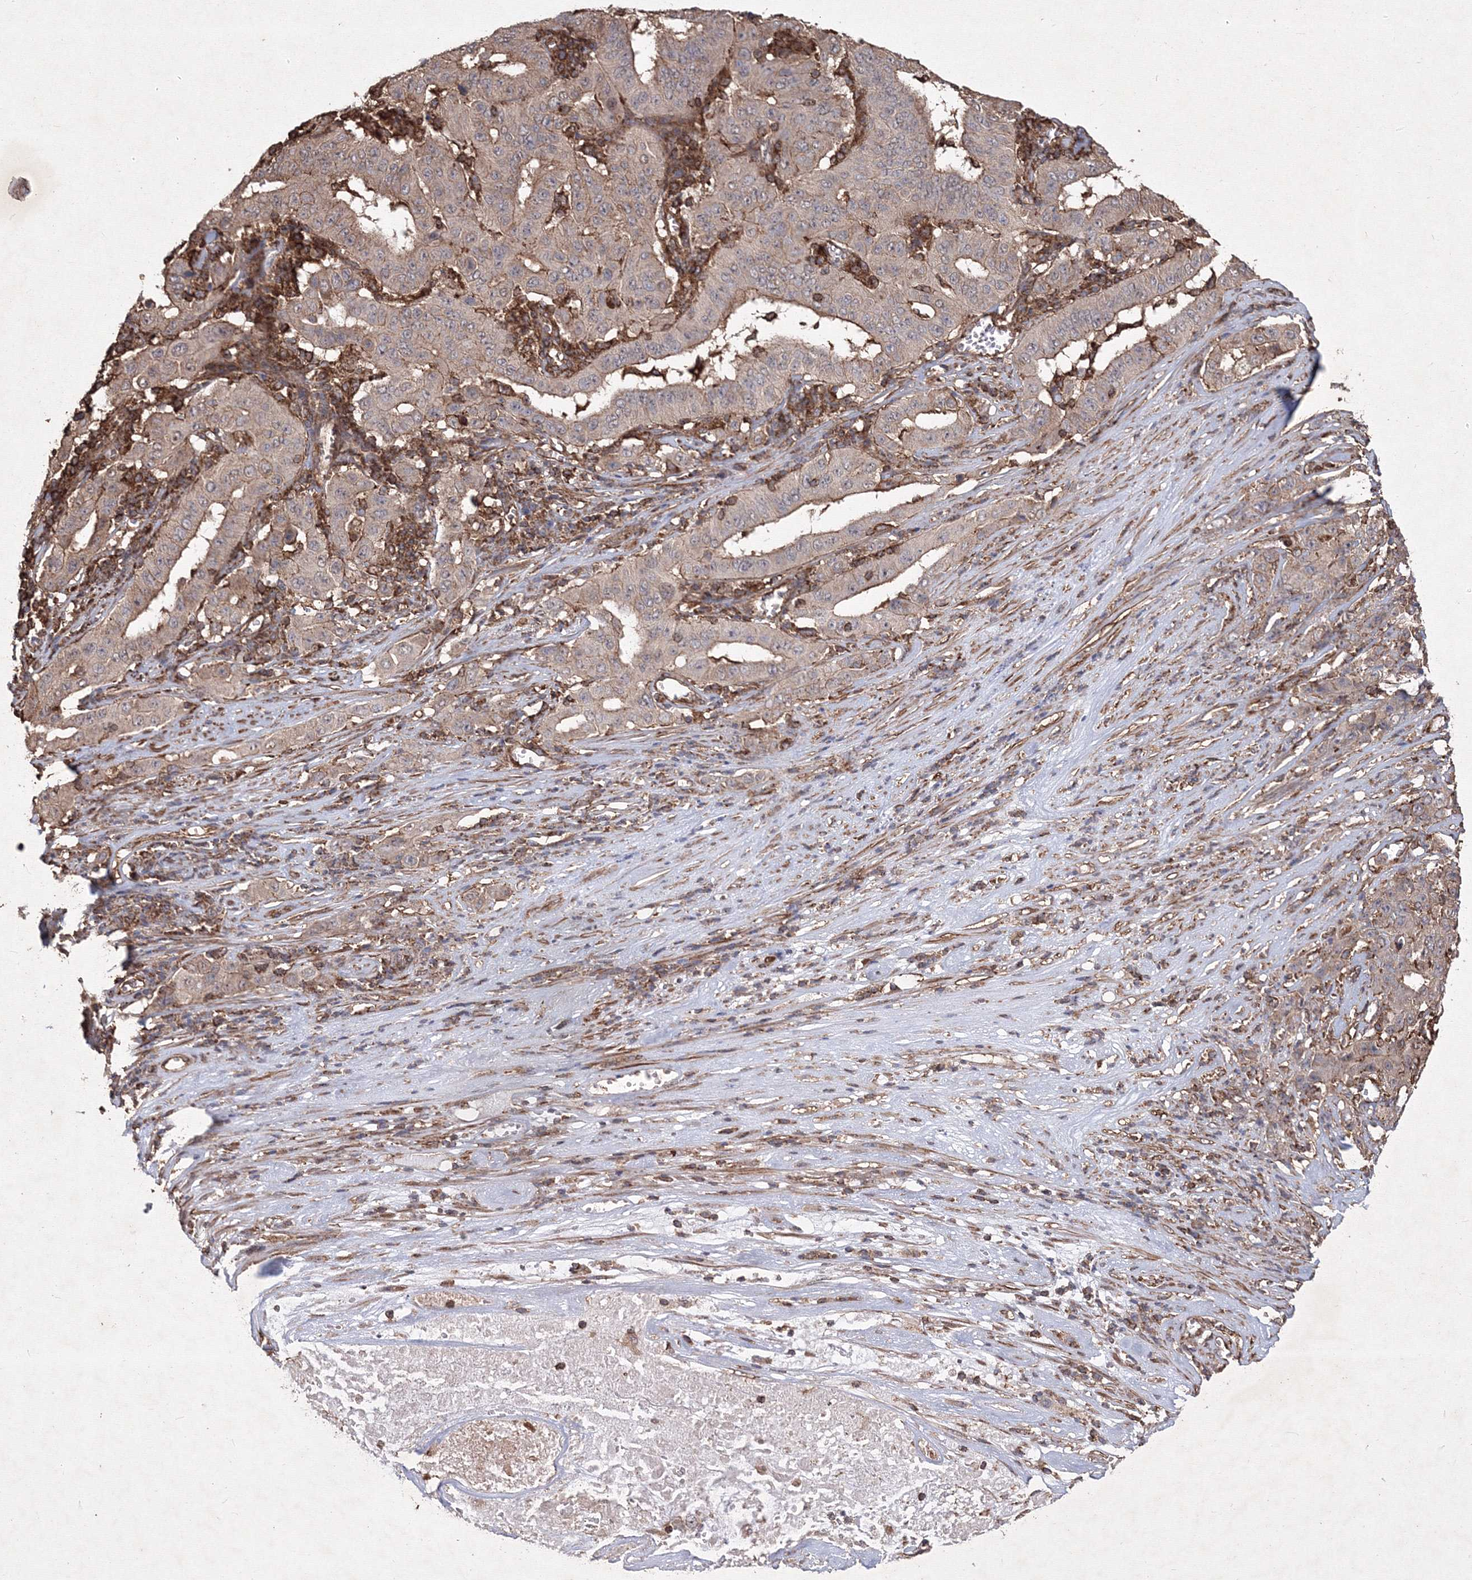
{"staining": {"intensity": "weak", "quantity": ">75%", "location": "cytoplasmic/membranous"}, "tissue": "pancreatic cancer", "cell_type": "Tumor cells", "image_type": "cancer", "snomed": [{"axis": "morphology", "description": "Adenocarcinoma, NOS"}, {"axis": "topography", "description": "Pancreas"}], "caption": "Human pancreatic cancer stained for a protein (brown) exhibits weak cytoplasmic/membranous positive positivity in approximately >75% of tumor cells.", "gene": "TMEM139", "patient": {"sex": "male", "age": 63}}